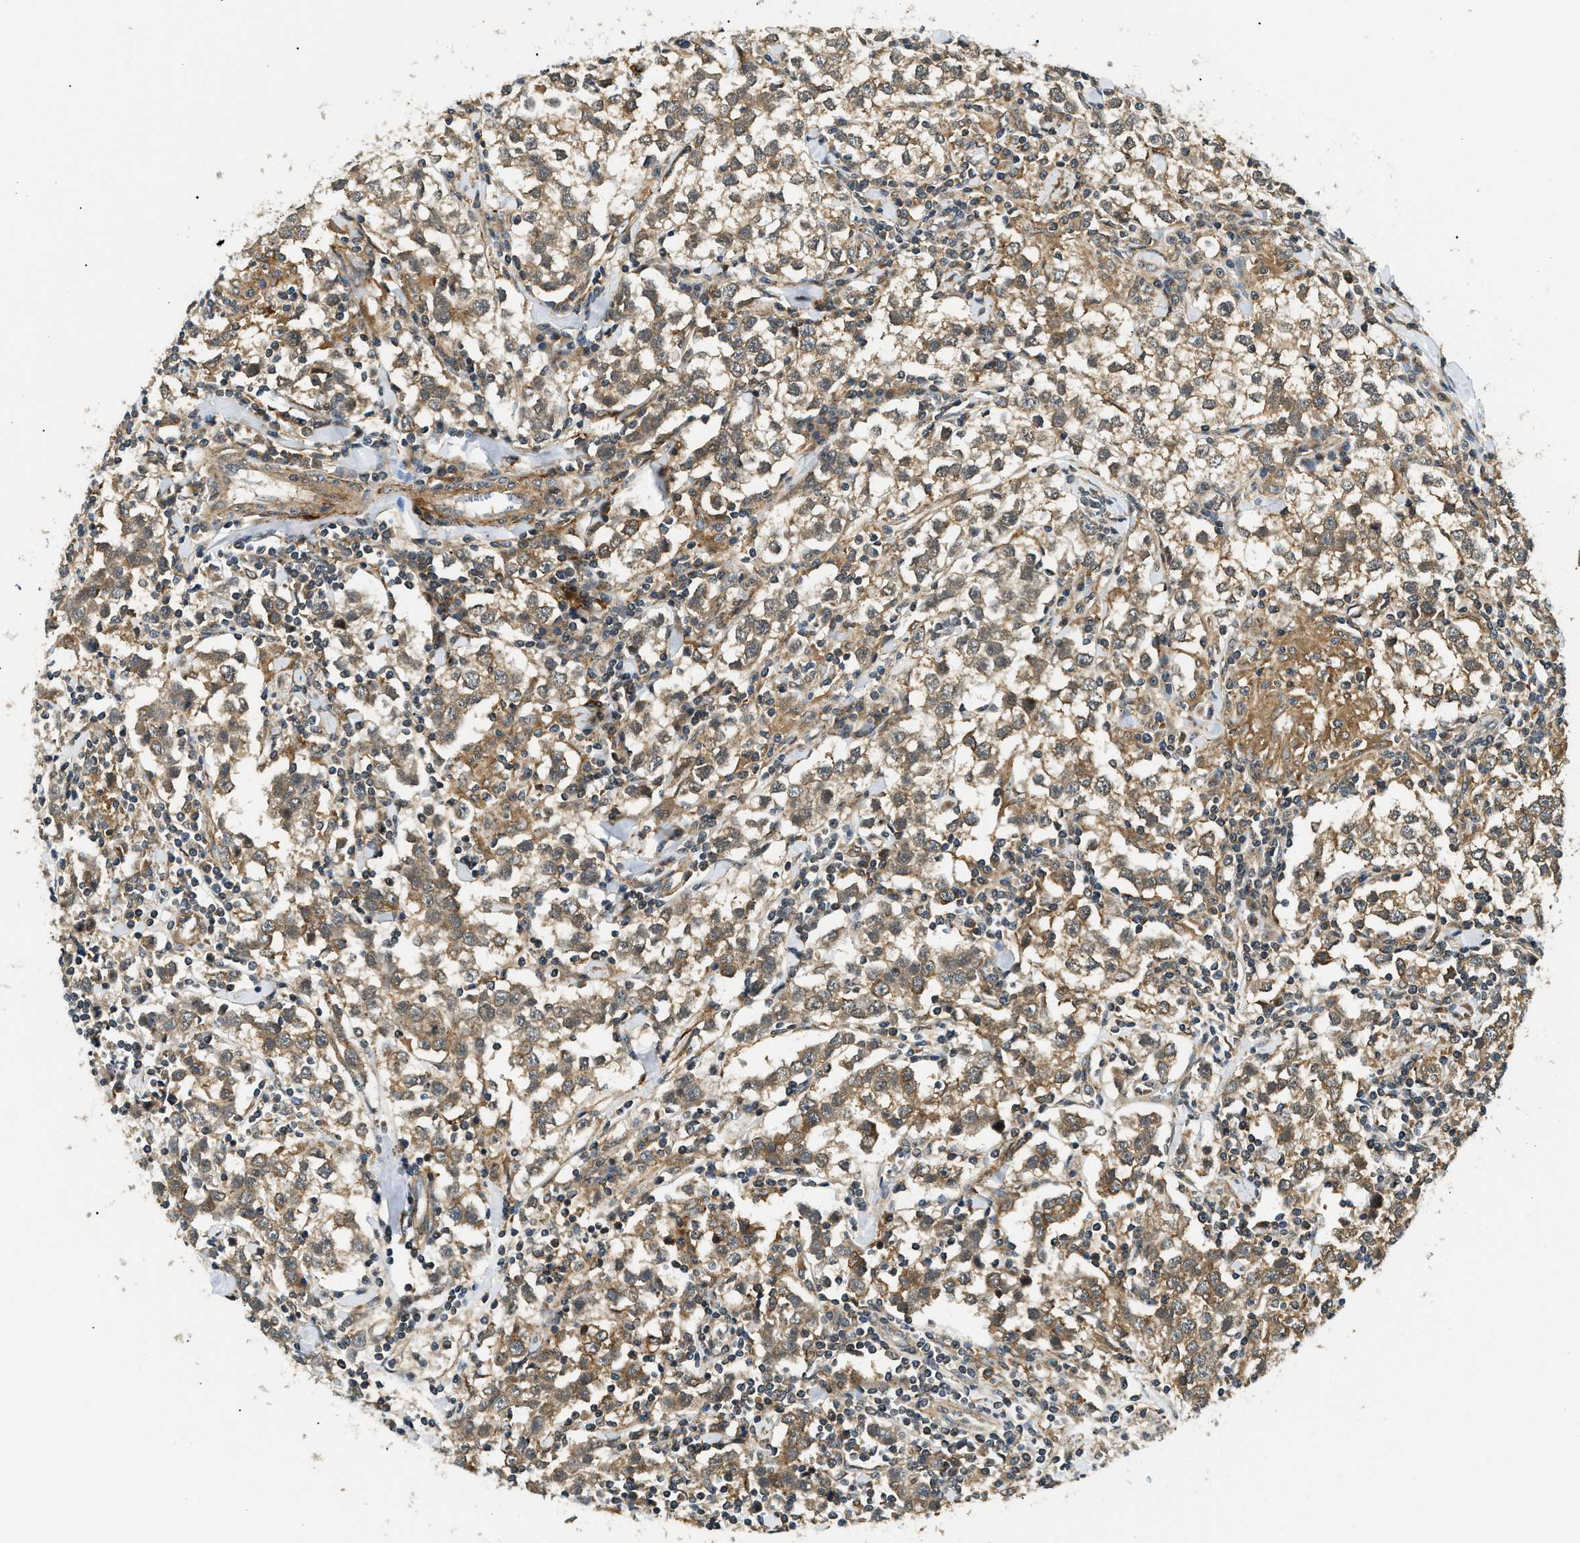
{"staining": {"intensity": "moderate", "quantity": ">75%", "location": "cytoplasmic/membranous"}, "tissue": "testis cancer", "cell_type": "Tumor cells", "image_type": "cancer", "snomed": [{"axis": "morphology", "description": "Seminoma, NOS"}, {"axis": "morphology", "description": "Carcinoma, Embryonal, NOS"}, {"axis": "topography", "description": "Testis"}], "caption": "The histopathology image demonstrates immunohistochemical staining of embryonal carcinoma (testis). There is moderate cytoplasmic/membranous expression is seen in approximately >75% of tumor cells. The protein is shown in brown color, while the nuclei are stained blue.", "gene": "ATP6AP1", "patient": {"sex": "male", "age": 36}}